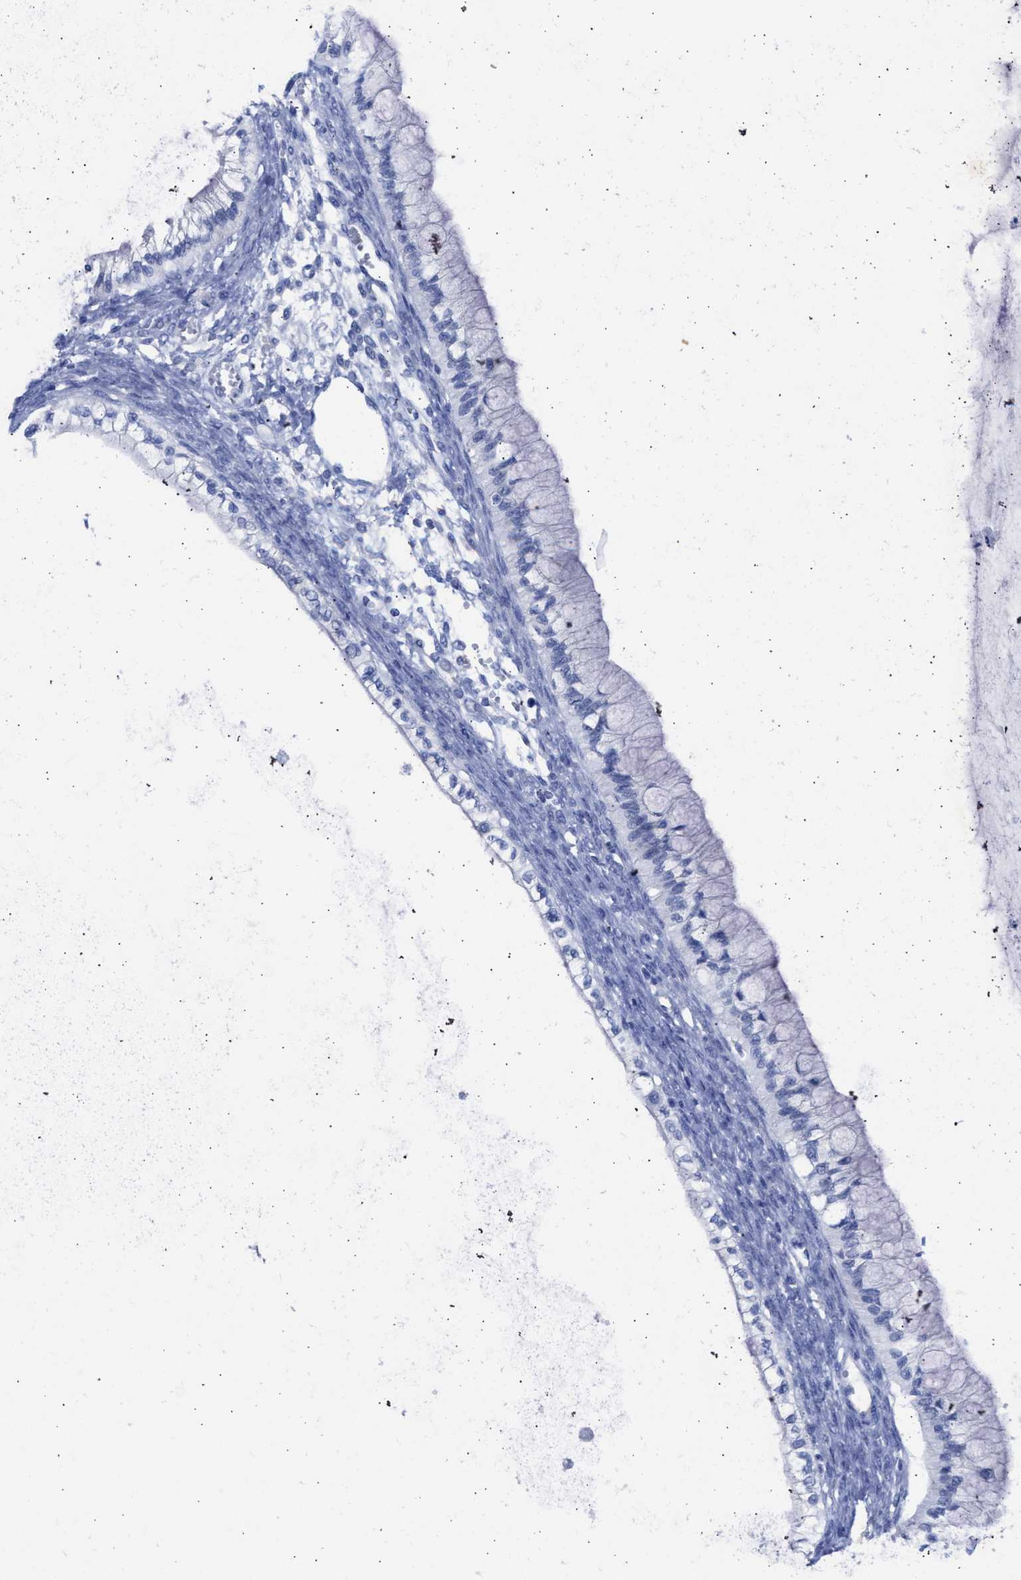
{"staining": {"intensity": "negative", "quantity": "none", "location": "none"}, "tissue": "ovarian cancer", "cell_type": "Tumor cells", "image_type": "cancer", "snomed": [{"axis": "morphology", "description": "Cystadenocarcinoma, mucinous, NOS"}, {"axis": "topography", "description": "Ovary"}], "caption": "Tumor cells show no significant protein positivity in ovarian cancer.", "gene": "RSPH1", "patient": {"sex": "female", "age": 57}}